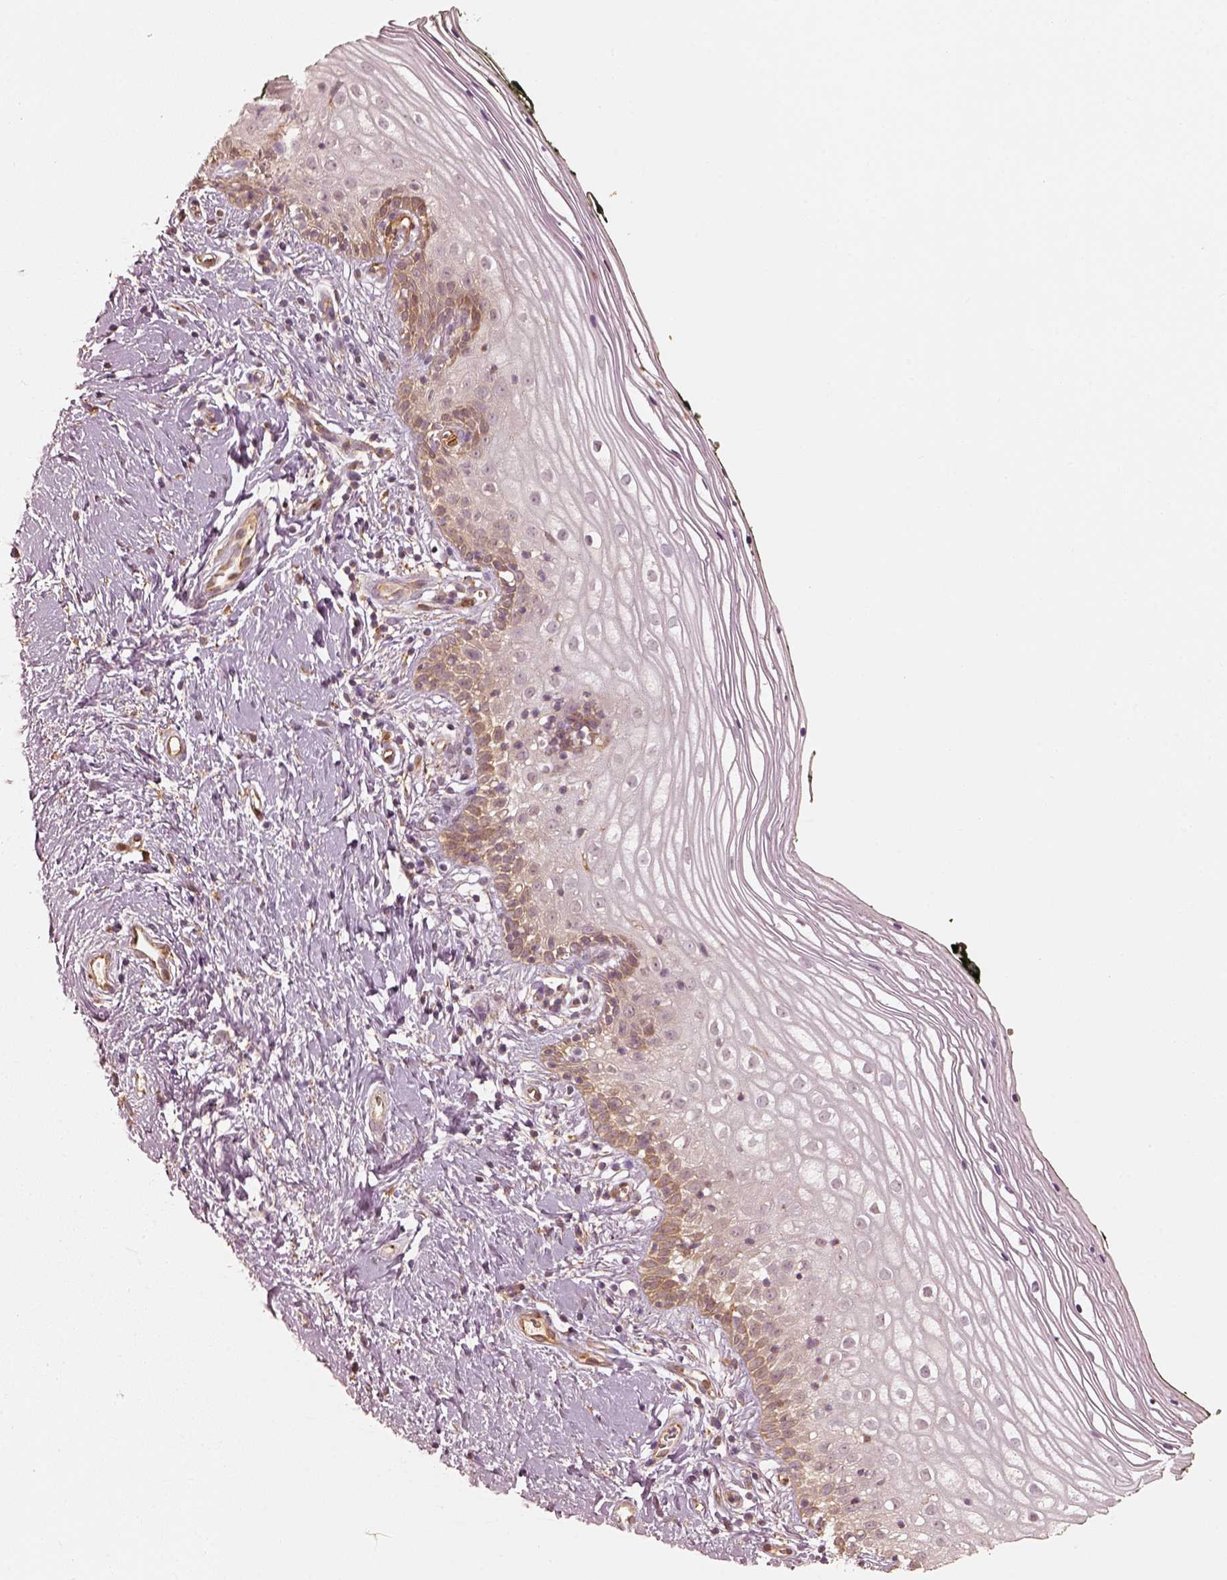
{"staining": {"intensity": "moderate", "quantity": "<25%", "location": "cytoplasmic/membranous"}, "tissue": "vagina", "cell_type": "Squamous epithelial cells", "image_type": "normal", "snomed": [{"axis": "morphology", "description": "Normal tissue, NOS"}, {"axis": "topography", "description": "Vagina"}], "caption": "Immunohistochemical staining of normal human vagina reveals moderate cytoplasmic/membranous protein staining in approximately <25% of squamous epithelial cells.", "gene": "FSCN1", "patient": {"sex": "female", "age": 47}}